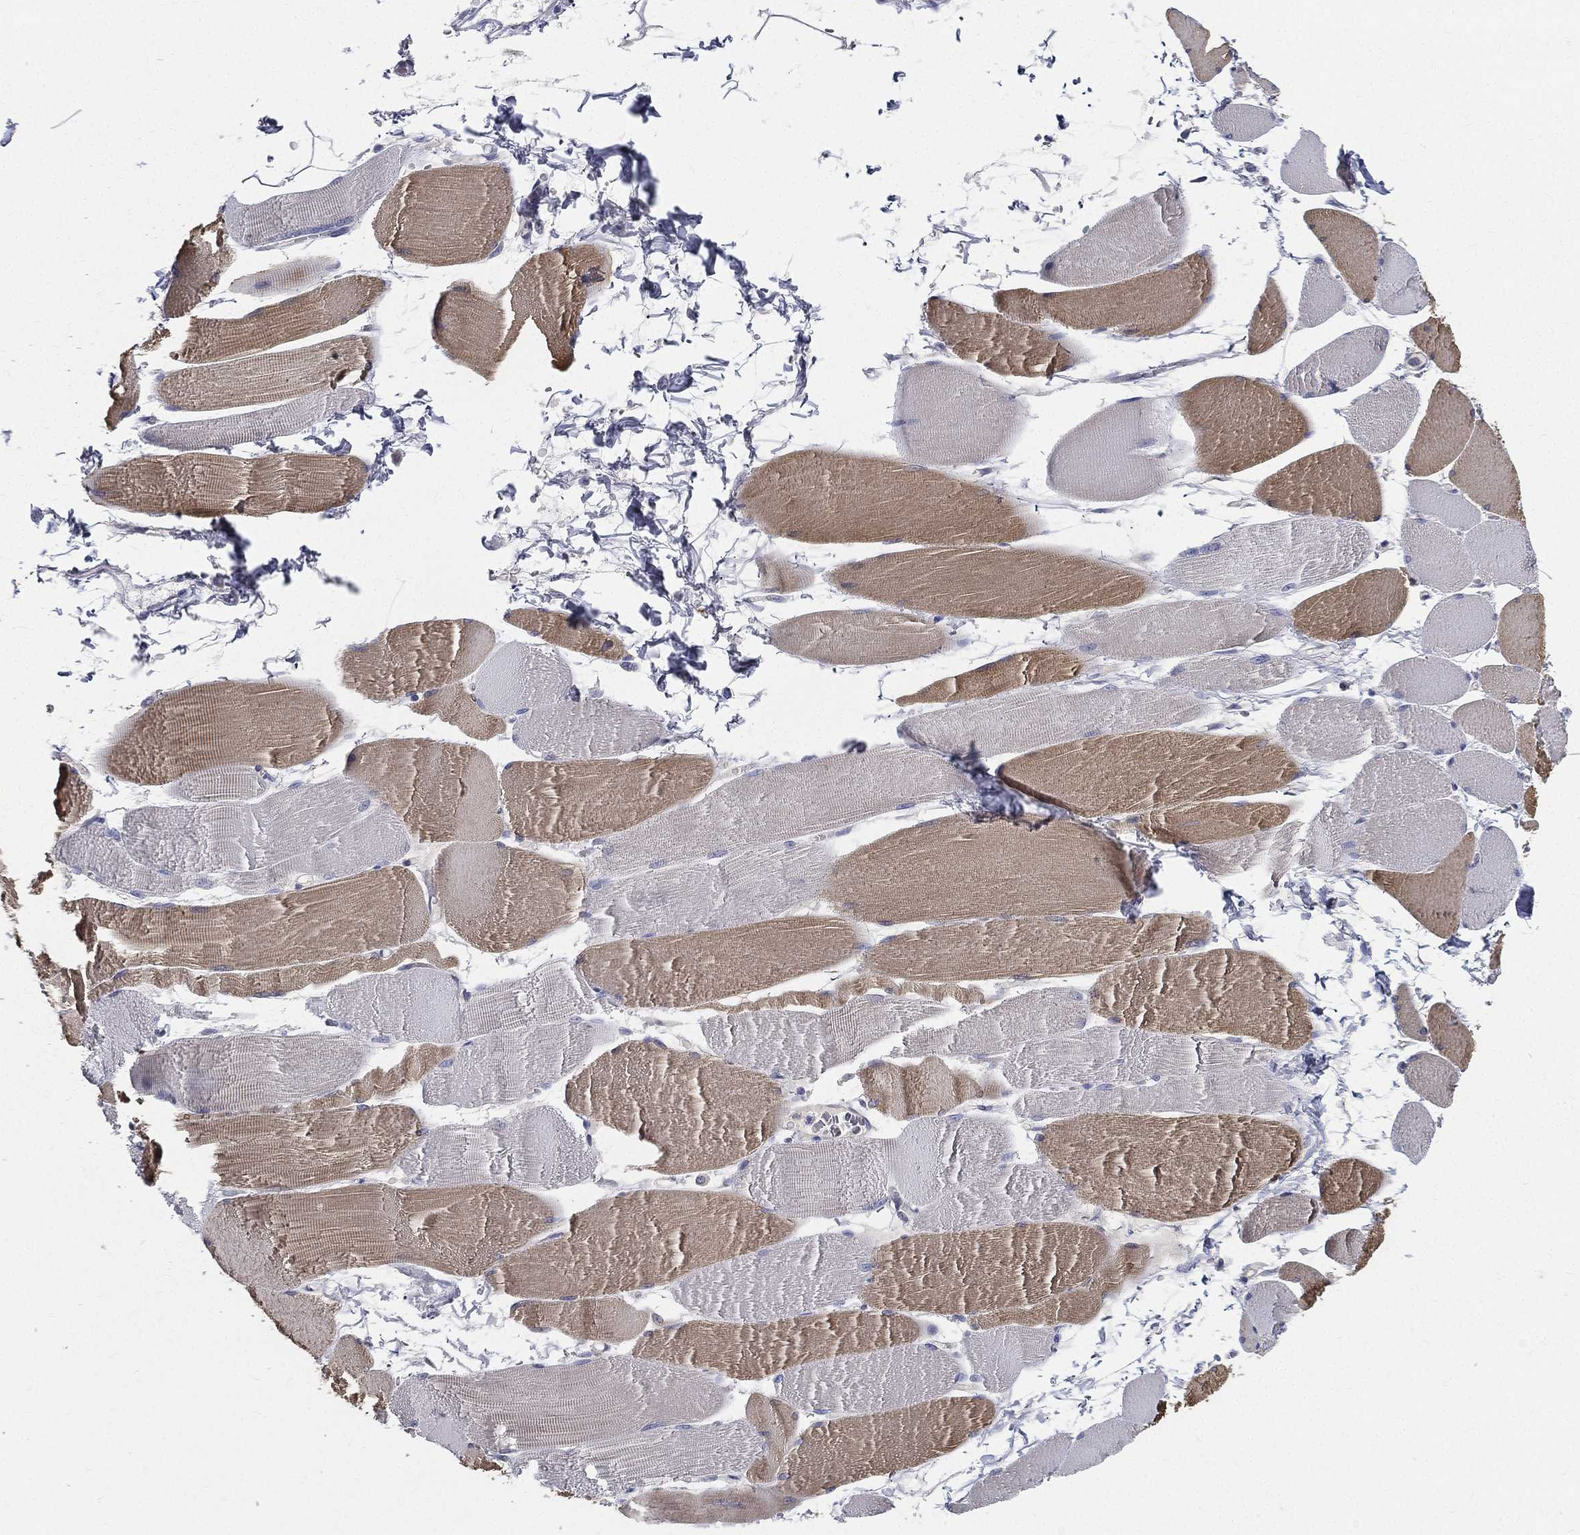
{"staining": {"intensity": "moderate", "quantity": "<25%", "location": "cytoplasmic/membranous"}, "tissue": "skeletal muscle", "cell_type": "Myocytes", "image_type": "normal", "snomed": [{"axis": "morphology", "description": "Normal tissue, NOS"}, {"axis": "topography", "description": "Skeletal muscle"}], "caption": "Unremarkable skeletal muscle reveals moderate cytoplasmic/membranous expression in about <25% of myocytes The protein is shown in brown color, while the nuclei are stained blue..", "gene": "PWWP3A", "patient": {"sex": "male", "age": 56}}